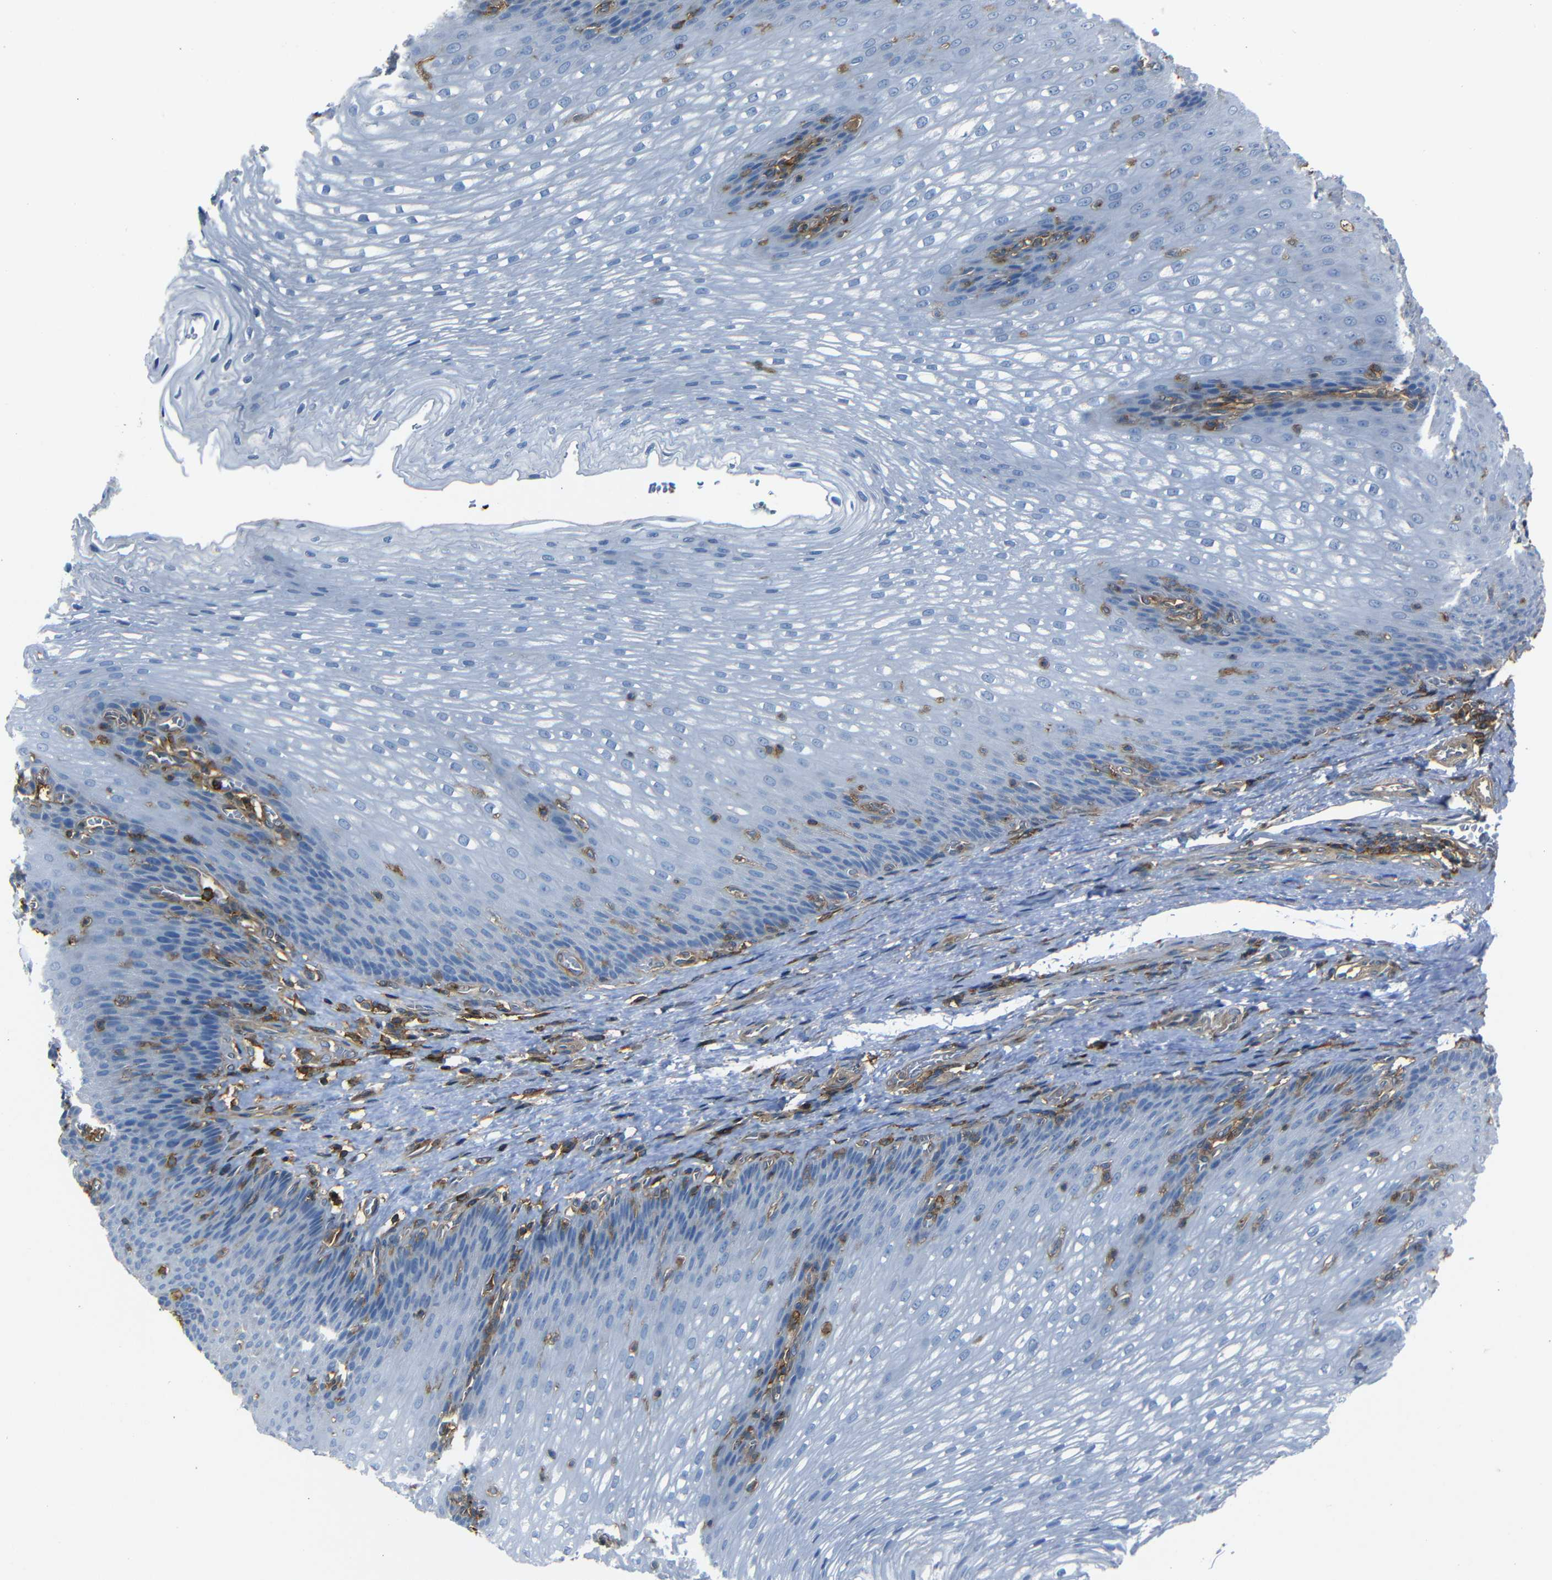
{"staining": {"intensity": "negative", "quantity": "none", "location": "none"}, "tissue": "esophagus", "cell_type": "Squamous epithelial cells", "image_type": "normal", "snomed": [{"axis": "morphology", "description": "Normal tissue, NOS"}, {"axis": "topography", "description": "Esophagus"}], "caption": "Normal esophagus was stained to show a protein in brown. There is no significant staining in squamous epithelial cells. Brightfield microscopy of immunohistochemistry stained with DAB (3,3'-diaminobenzidine) (brown) and hematoxylin (blue), captured at high magnification.", "gene": "ADGRE5", "patient": {"sex": "male", "age": 48}}